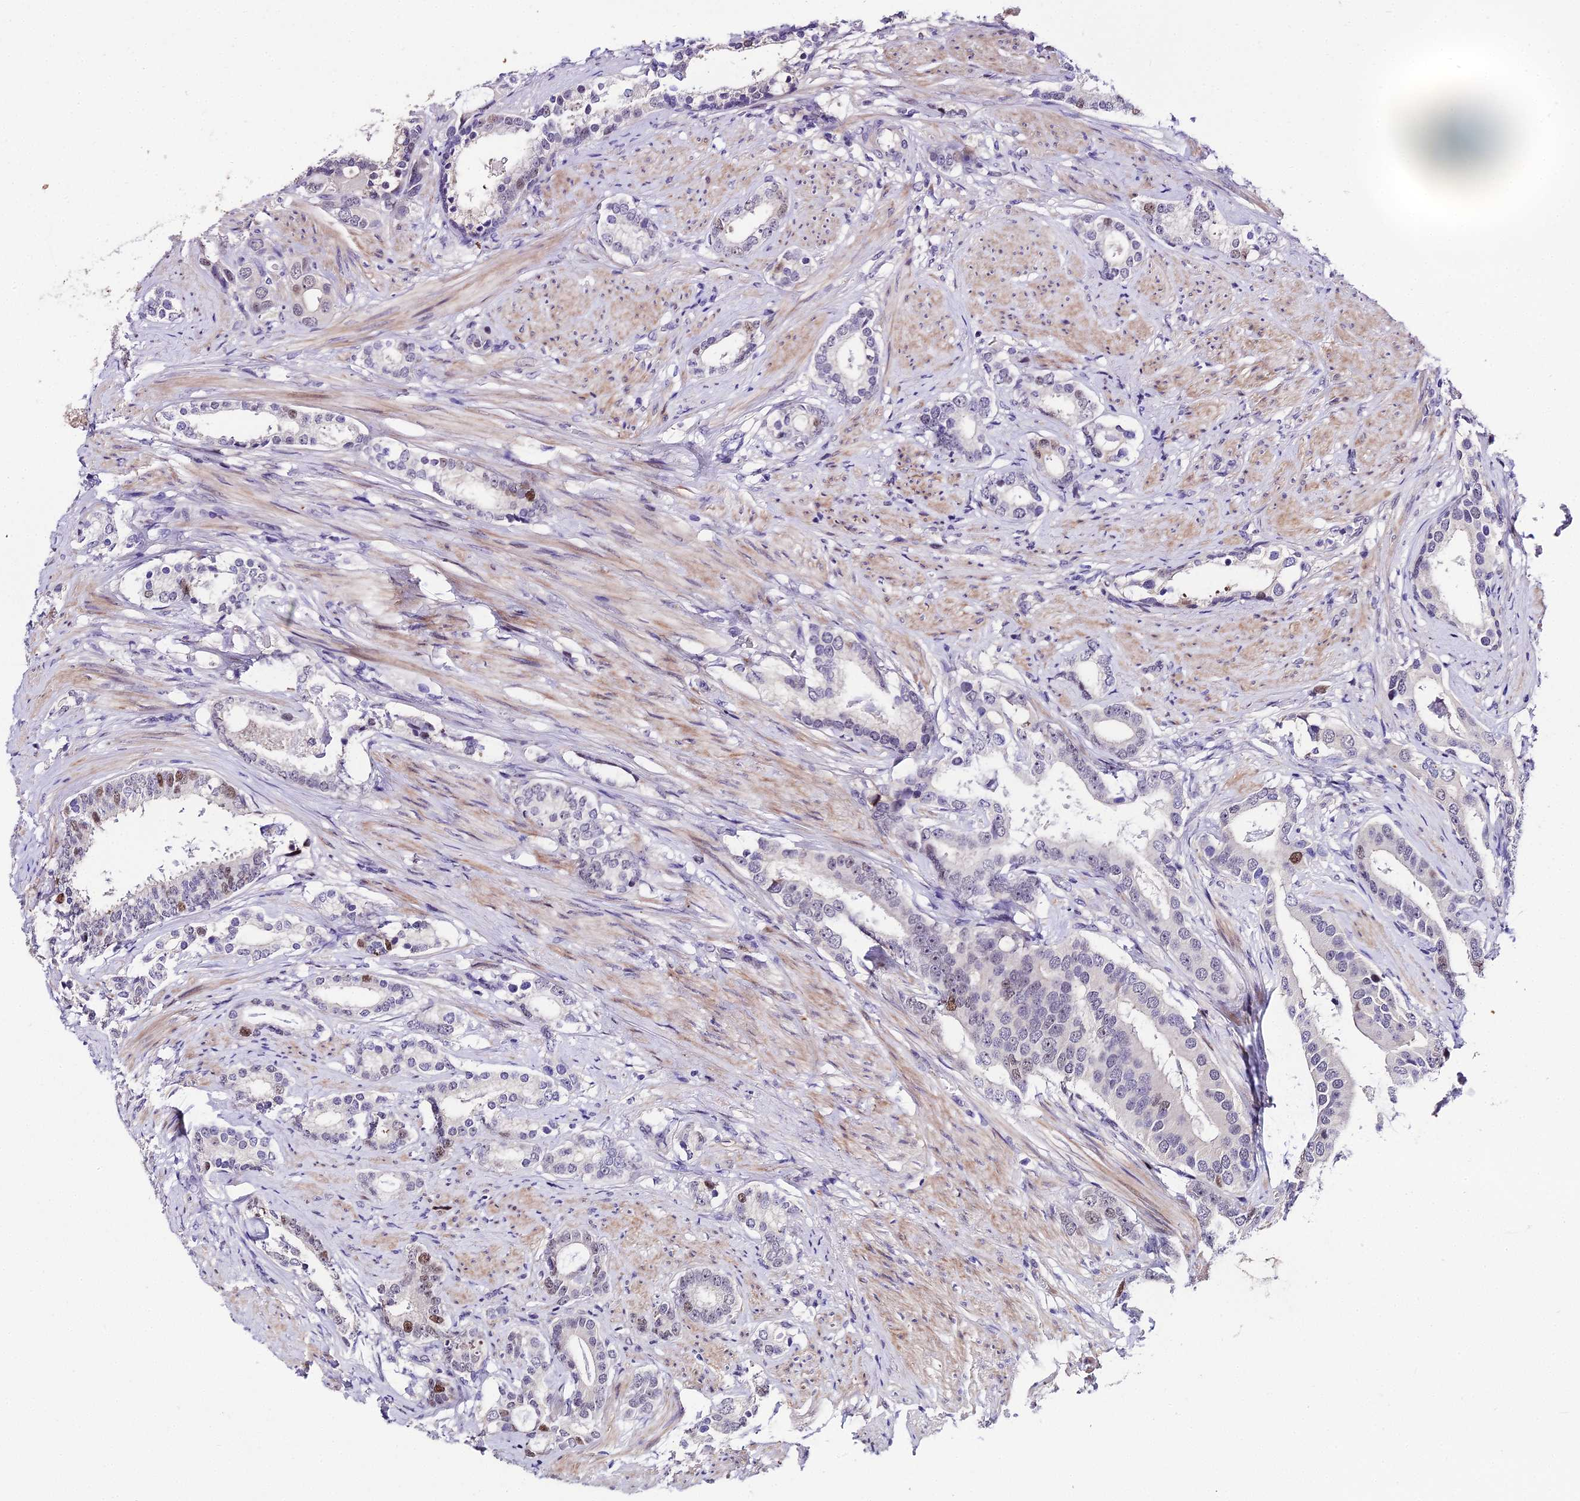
{"staining": {"intensity": "moderate", "quantity": "<25%", "location": "nuclear"}, "tissue": "prostate cancer", "cell_type": "Tumor cells", "image_type": "cancer", "snomed": [{"axis": "morphology", "description": "Adenocarcinoma, Low grade"}, {"axis": "topography", "description": "Prostate"}], "caption": "High-magnification brightfield microscopy of prostate cancer (adenocarcinoma (low-grade)) stained with DAB (brown) and counterstained with hematoxylin (blue). tumor cells exhibit moderate nuclear staining is present in about<25% of cells.", "gene": "TRIML2", "patient": {"sex": "male", "age": 71}}